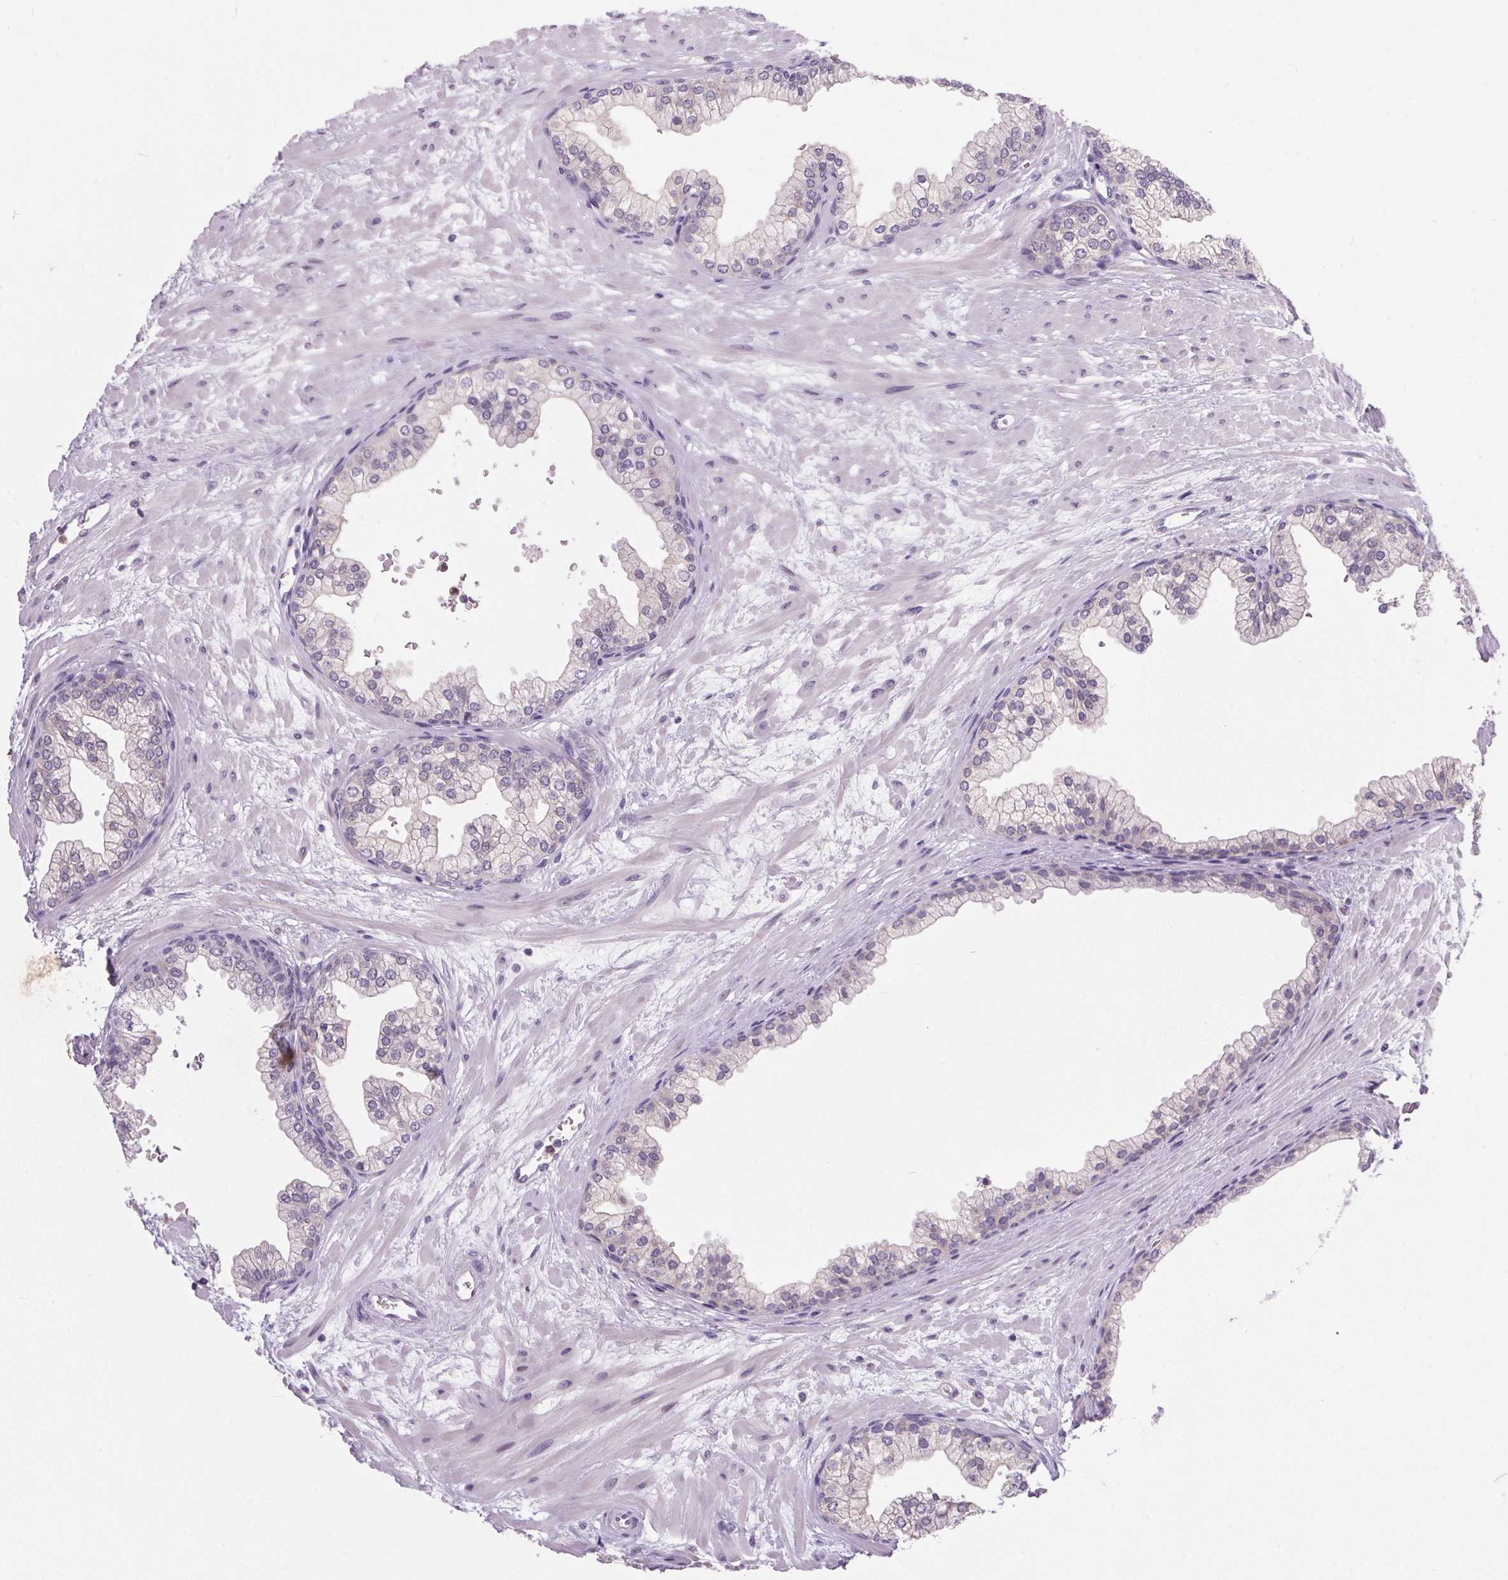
{"staining": {"intensity": "negative", "quantity": "none", "location": "none"}, "tissue": "prostate", "cell_type": "Glandular cells", "image_type": "normal", "snomed": [{"axis": "morphology", "description": "Normal tissue, NOS"}, {"axis": "topography", "description": "Prostate"}, {"axis": "topography", "description": "Peripheral nerve tissue"}], "caption": "A micrograph of prostate stained for a protein shows no brown staining in glandular cells. (Immunohistochemistry, brightfield microscopy, high magnification).", "gene": "TRDN", "patient": {"sex": "male", "age": 61}}